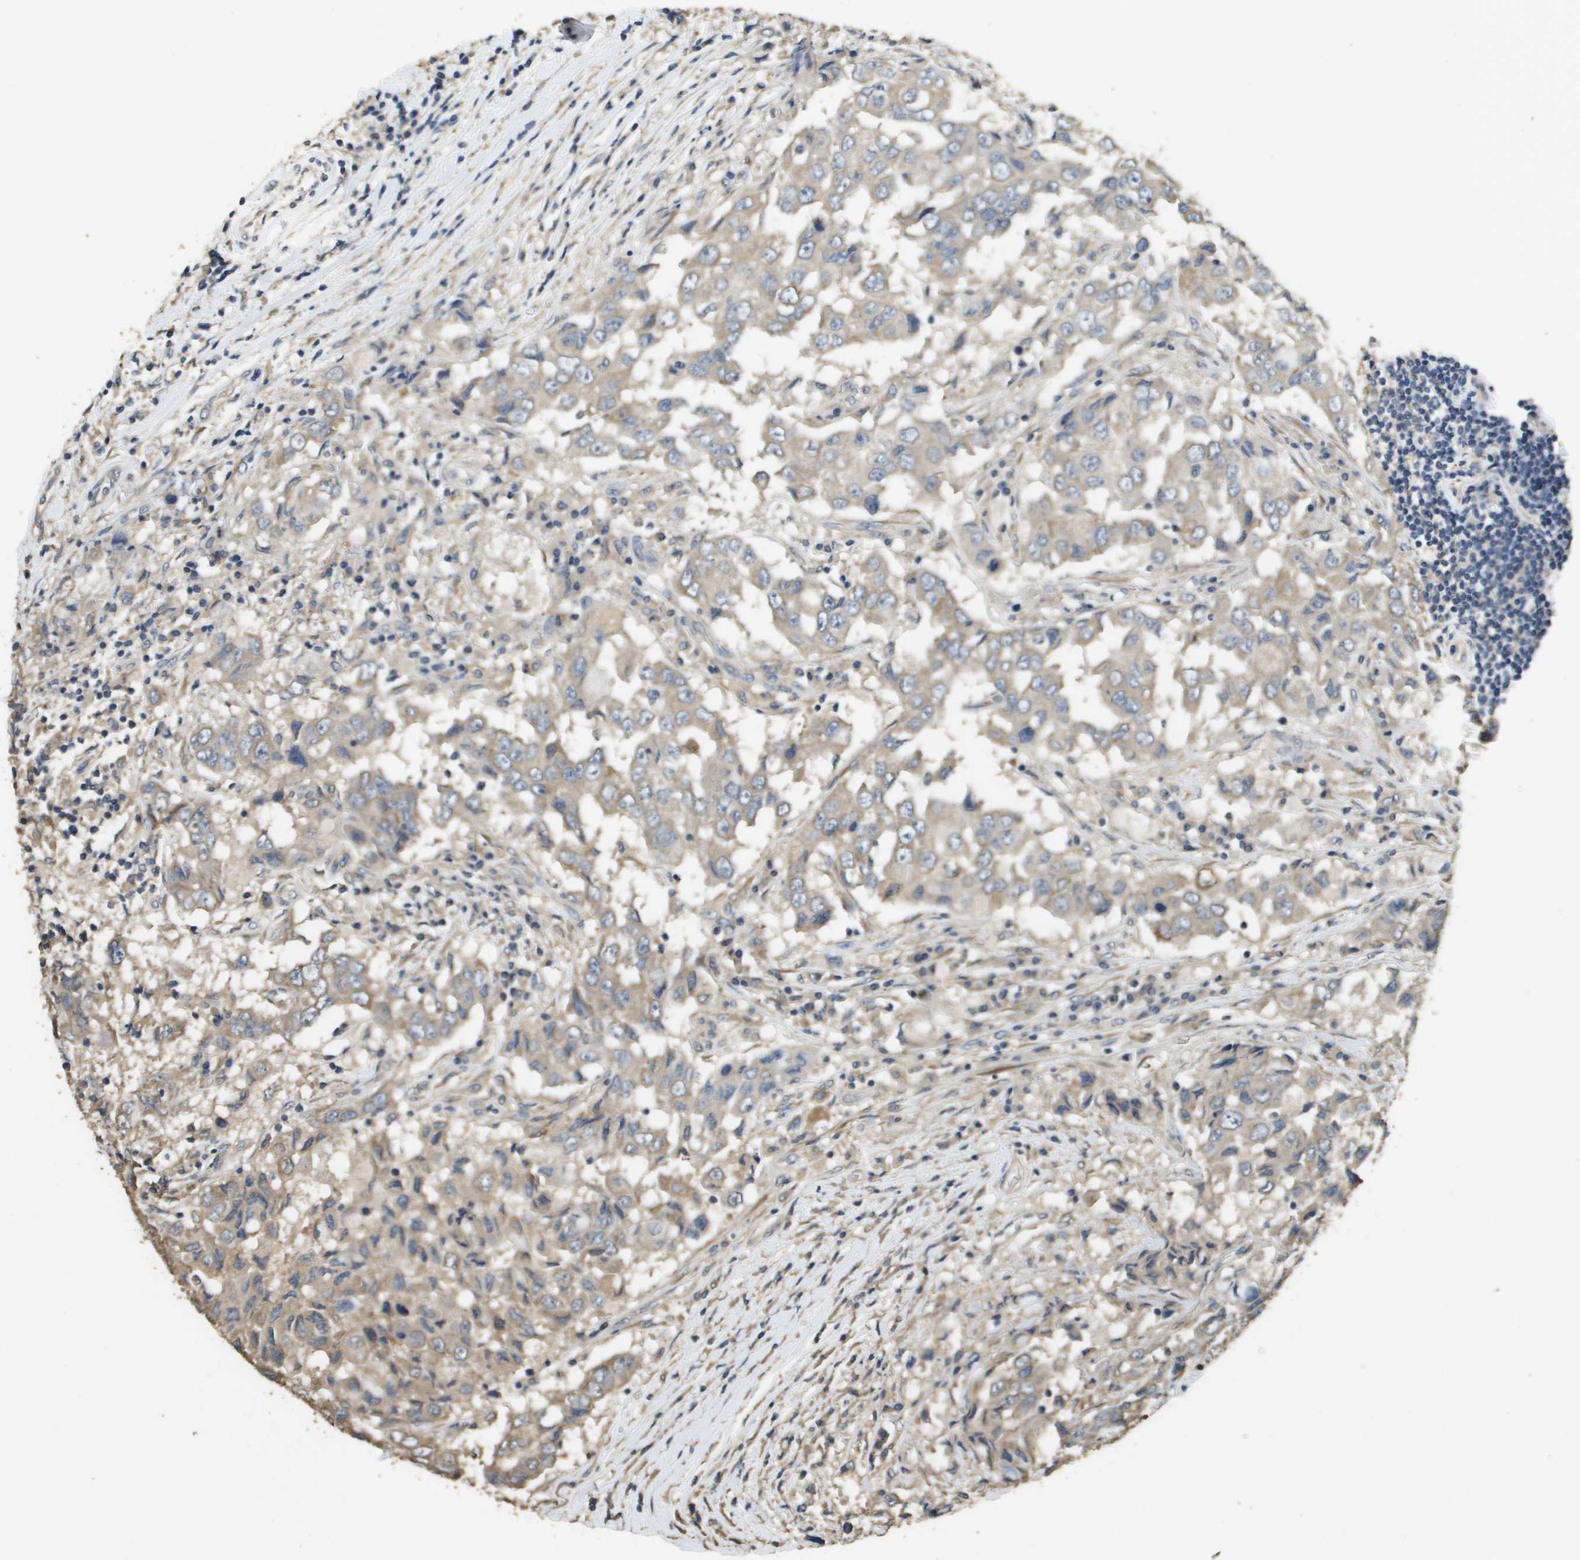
{"staining": {"intensity": "weak", "quantity": ">75%", "location": "cytoplasmic/membranous"}, "tissue": "breast cancer", "cell_type": "Tumor cells", "image_type": "cancer", "snomed": [{"axis": "morphology", "description": "Duct carcinoma"}, {"axis": "topography", "description": "Breast"}], "caption": "High-magnification brightfield microscopy of invasive ductal carcinoma (breast) stained with DAB (brown) and counterstained with hematoxylin (blue). tumor cells exhibit weak cytoplasmic/membranous staining is identified in approximately>75% of cells.", "gene": "RAB6B", "patient": {"sex": "female", "age": 27}}